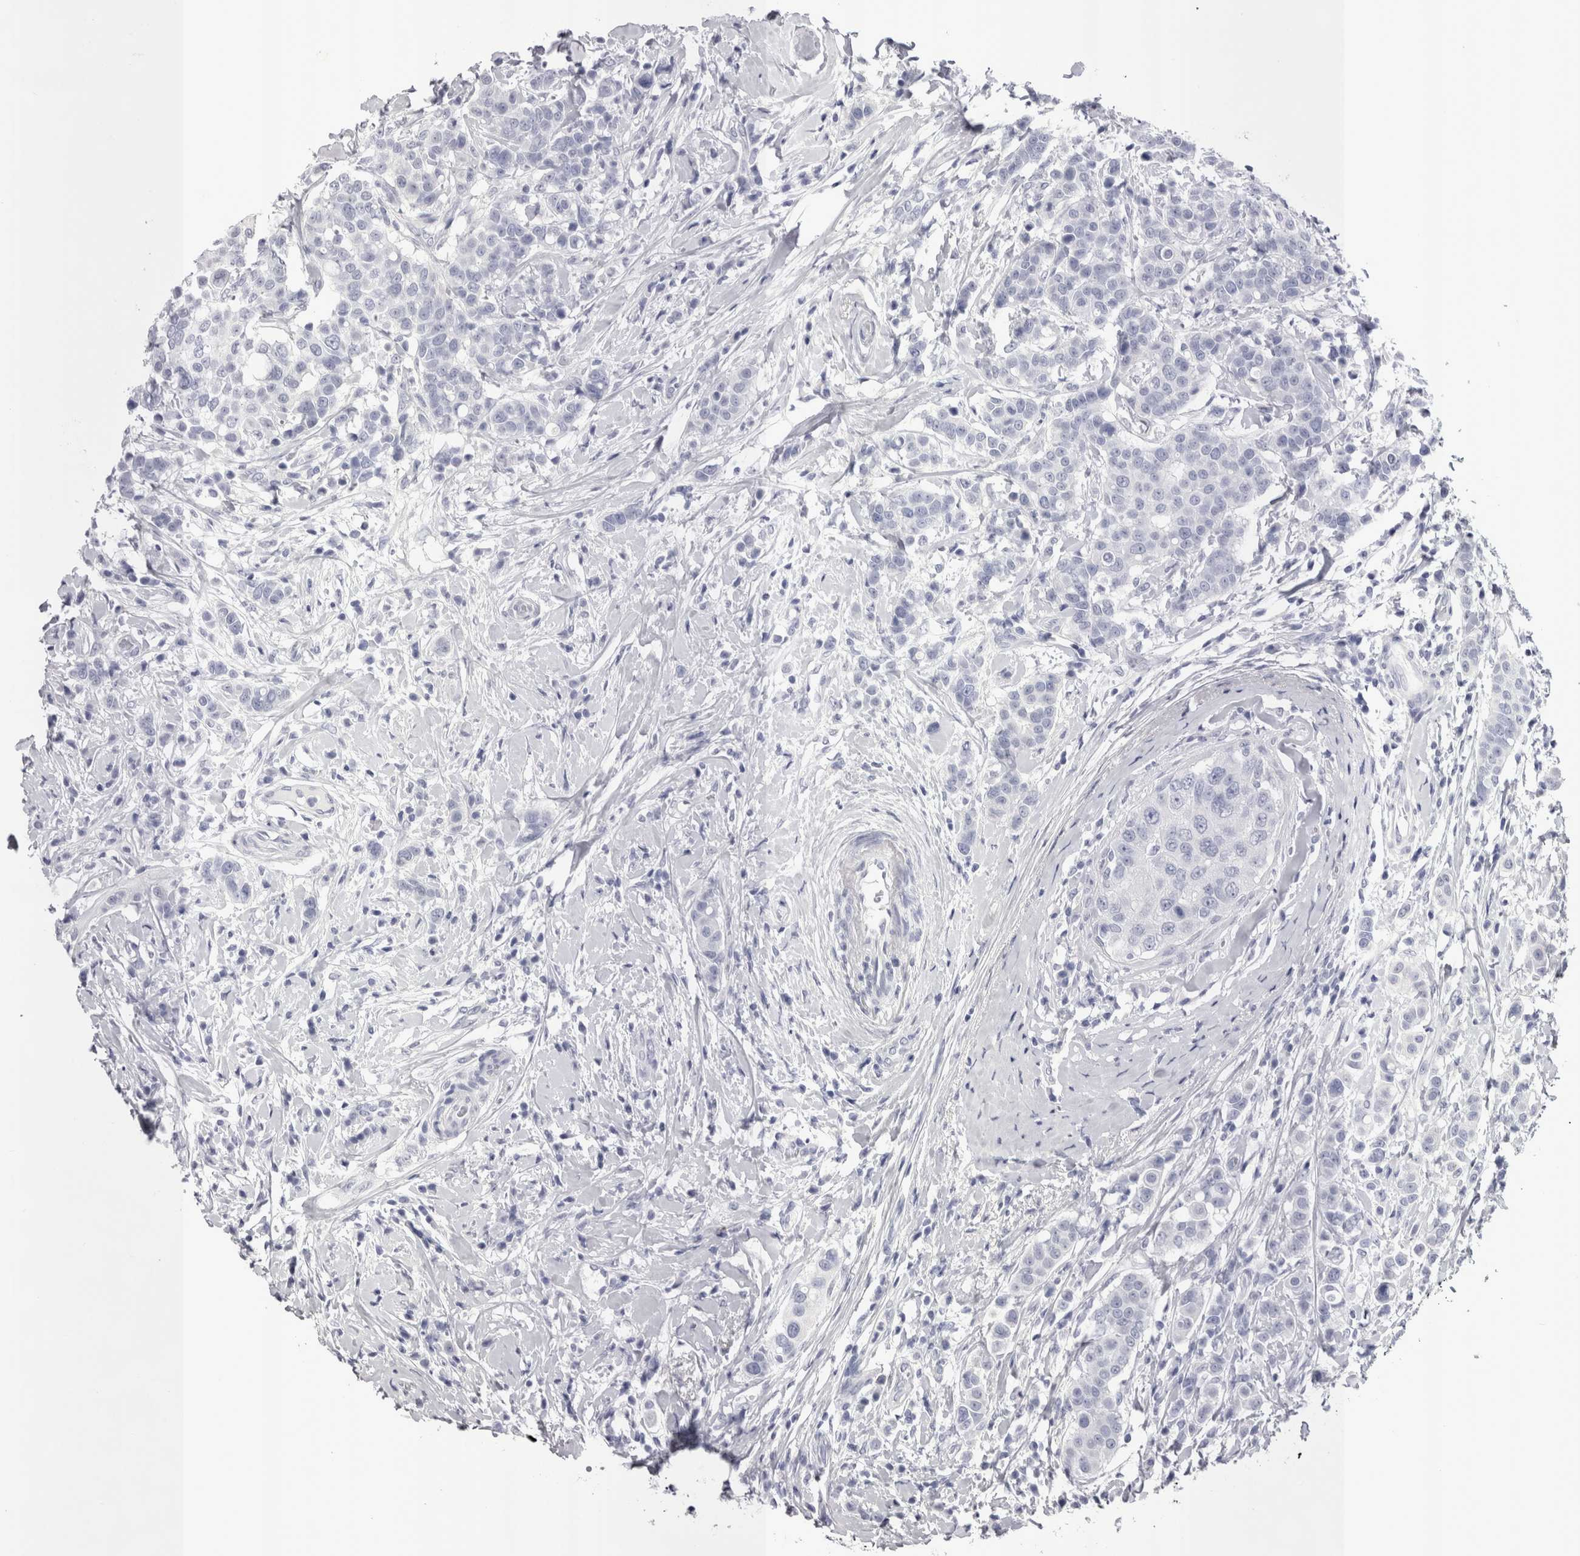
{"staining": {"intensity": "negative", "quantity": "none", "location": "none"}, "tissue": "breast cancer", "cell_type": "Tumor cells", "image_type": "cancer", "snomed": [{"axis": "morphology", "description": "Duct carcinoma"}, {"axis": "topography", "description": "Breast"}], "caption": "Immunohistochemistry photomicrograph of intraductal carcinoma (breast) stained for a protein (brown), which exhibits no positivity in tumor cells.", "gene": "PWP2", "patient": {"sex": "female", "age": 27}}